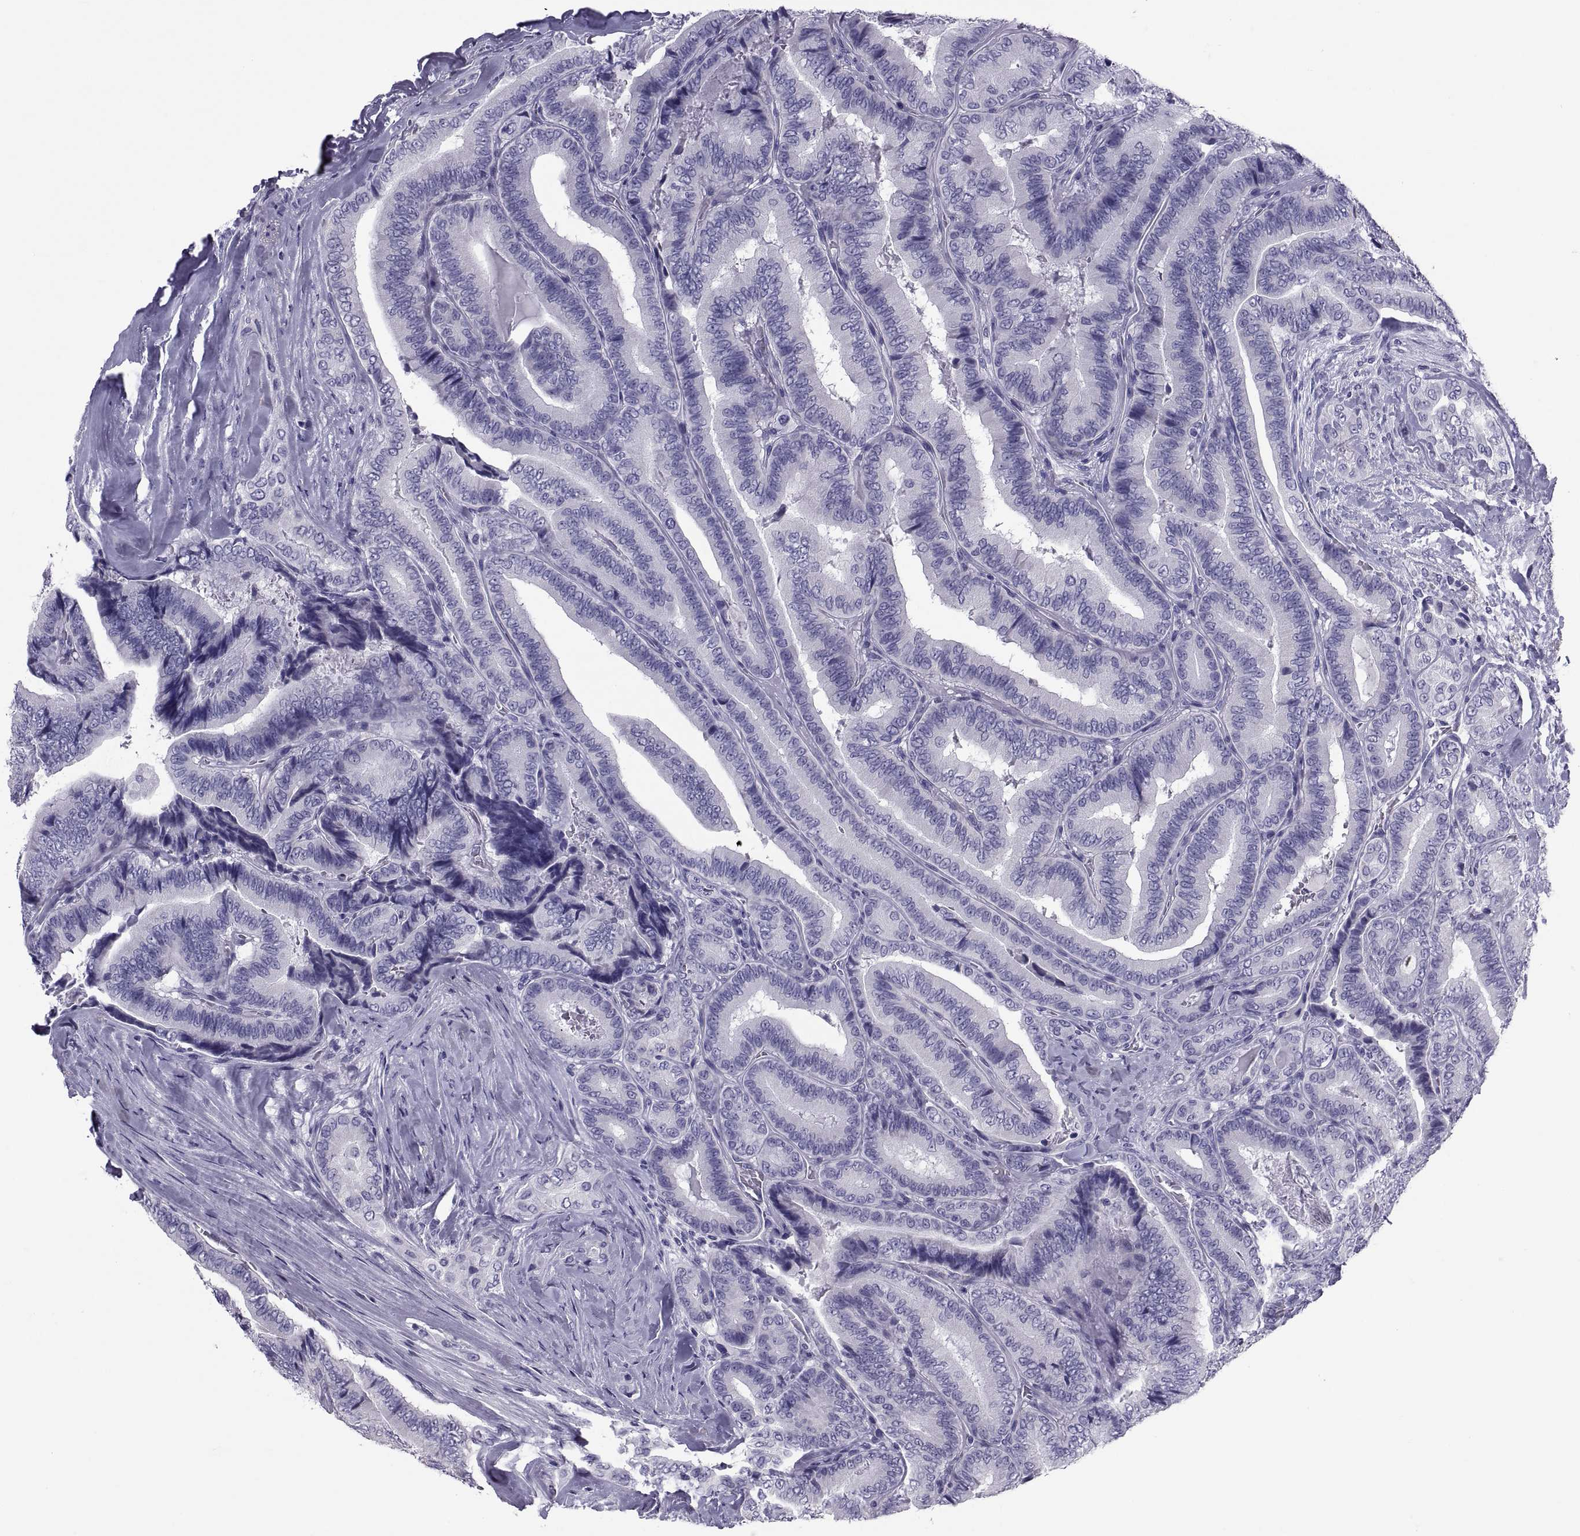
{"staining": {"intensity": "negative", "quantity": "none", "location": "none"}, "tissue": "thyroid cancer", "cell_type": "Tumor cells", "image_type": "cancer", "snomed": [{"axis": "morphology", "description": "Papillary adenocarcinoma, NOS"}, {"axis": "topography", "description": "Thyroid gland"}], "caption": "Tumor cells are negative for brown protein staining in thyroid papillary adenocarcinoma.", "gene": "DEFB129", "patient": {"sex": "male", "age": 61}}